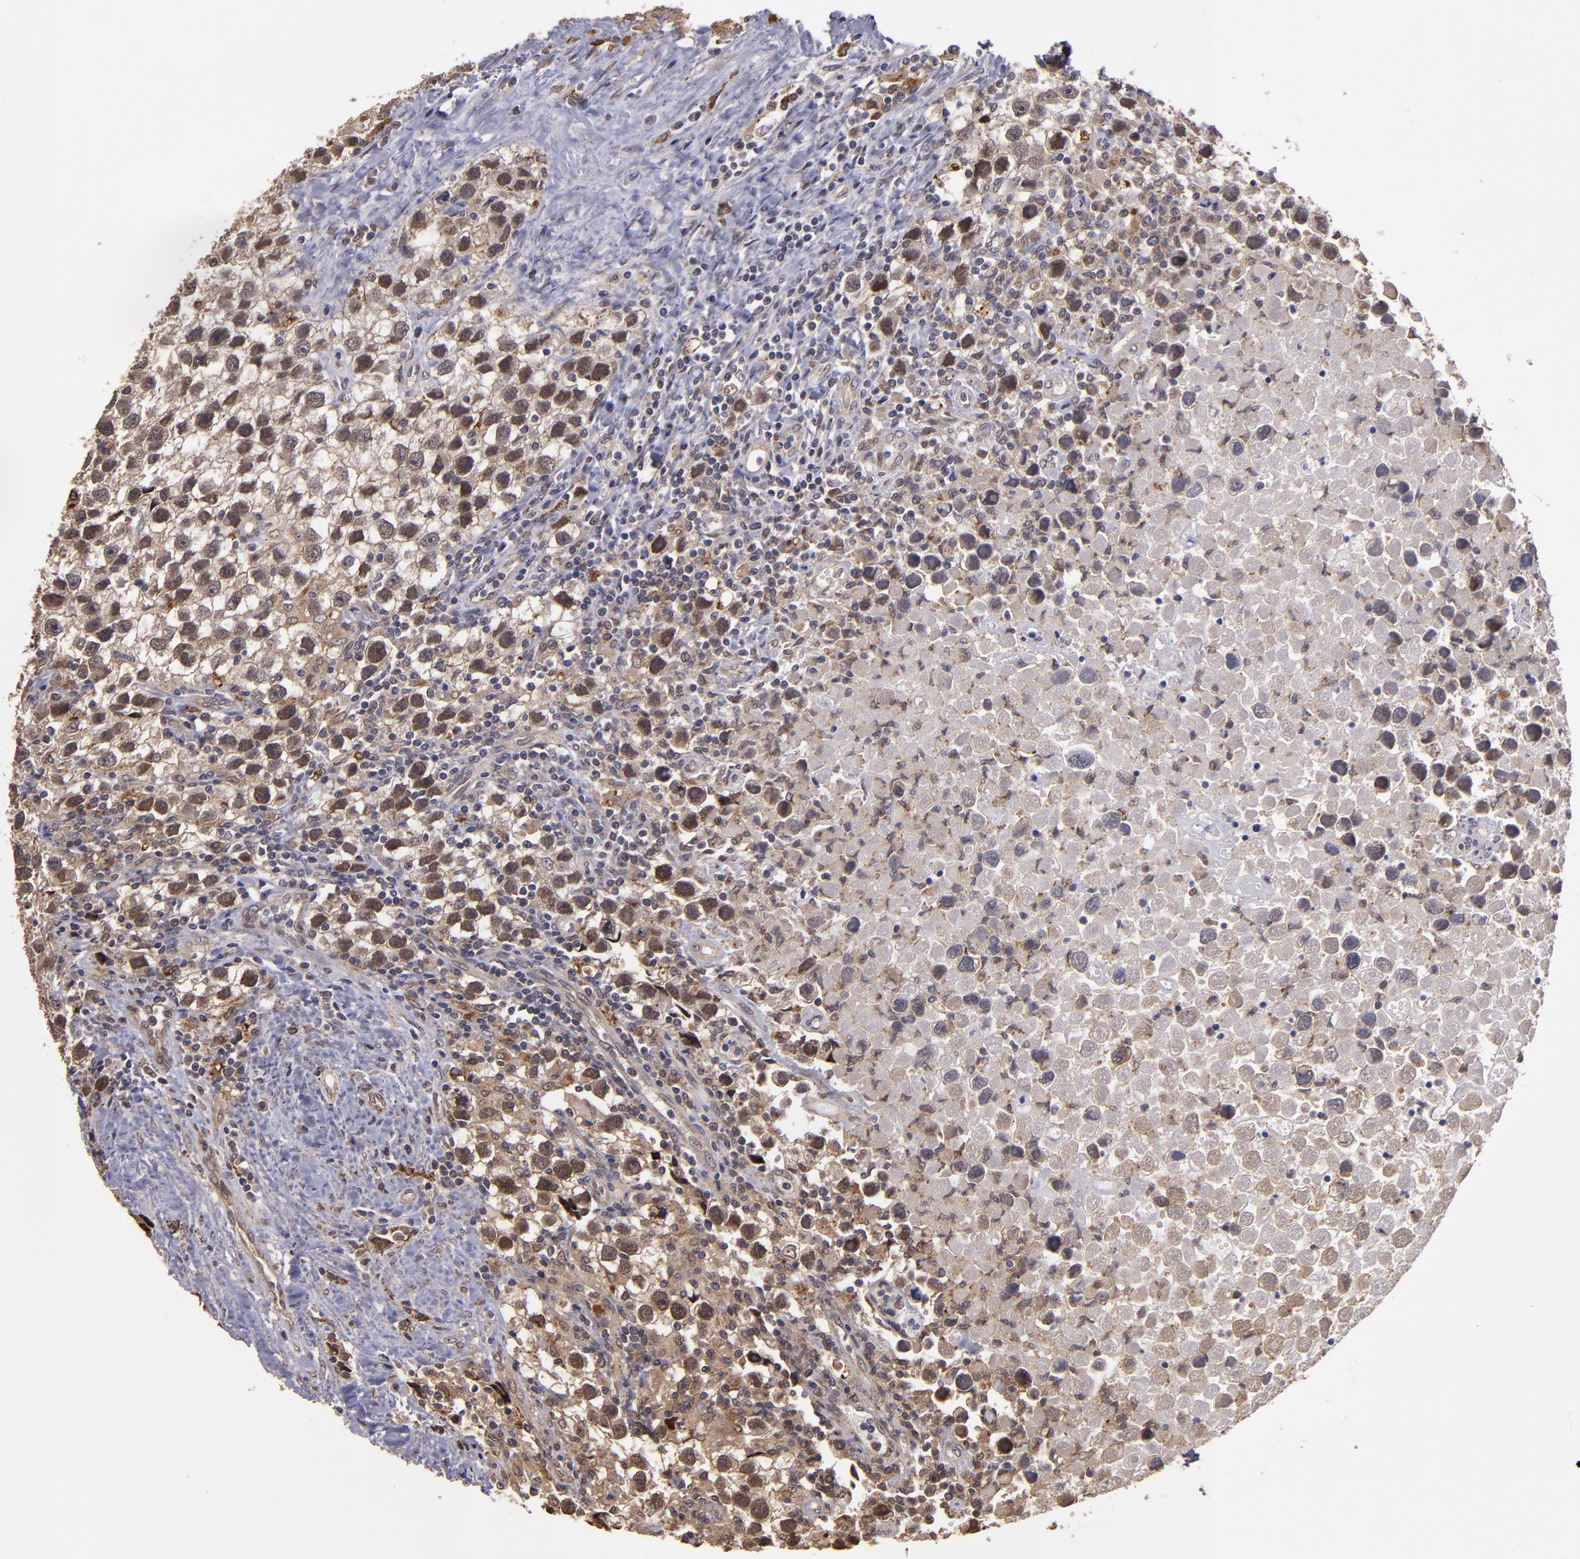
{"staining": {"intensity": "moderate", "quantity": "25%-75%", "location": "cytoplasmic/membranous,nuclear"}, "tissue": "testis cancer", "cell_type": "Tumor cells", "image_type": "cancer", "snomed": [{"axis": "morphology", "description": "Seminoma, NOS"}, {"axis": "topography", "description": "Testis"}], "caption": "Immunohistochemical staining of testis seminoma exhibits moderate cytoplasmic/membranous and nuclear protein staining in about 25%-75% of tumor cells. Using DAB (brown) and hematoxylin (blue) stains, captured at high magnification using brightfield microscopy.", "gene": "SIPA1L1", "patient": {"sex": "male", "age": 43}}